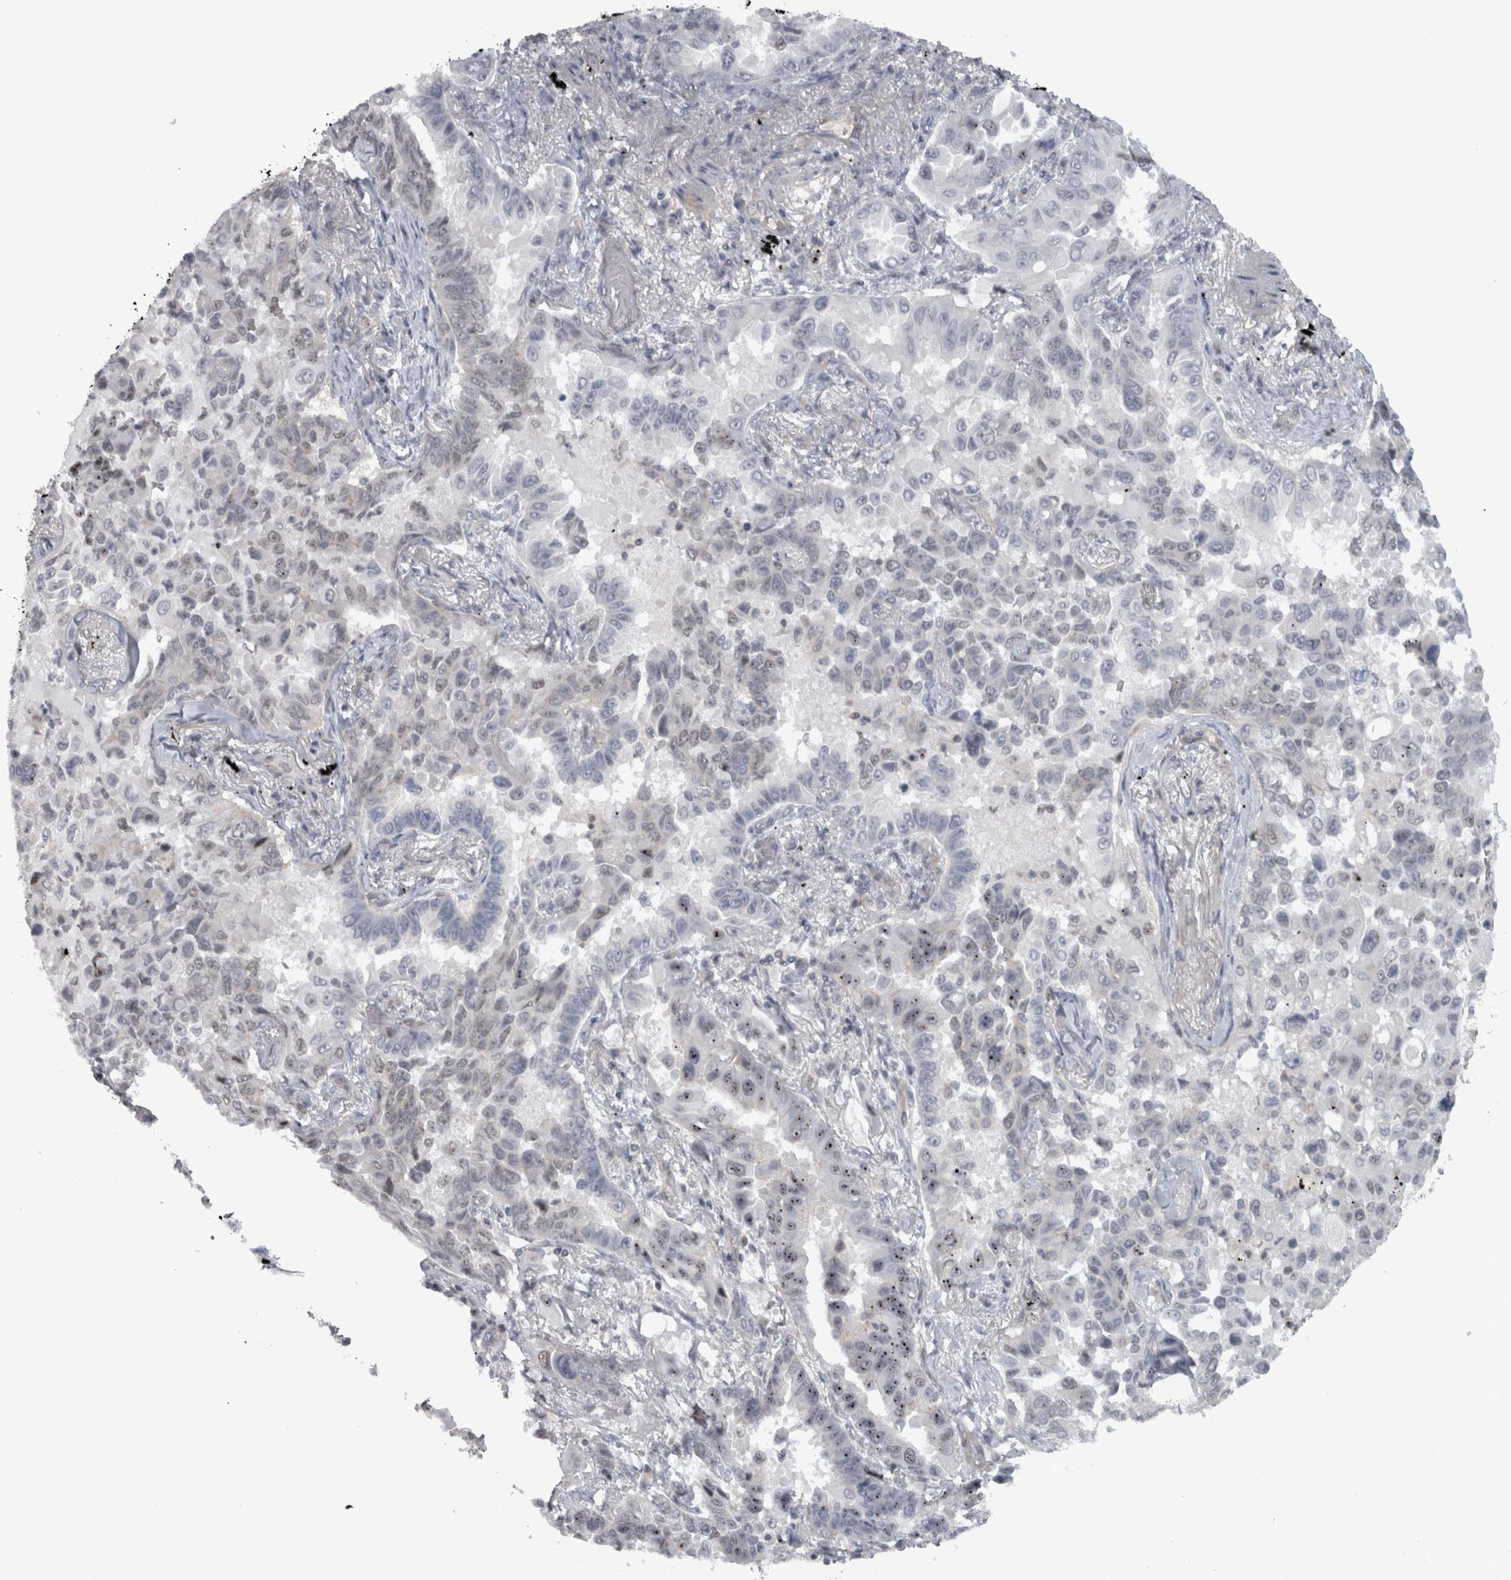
{"staining": {"intensity": "negative", "quantity": "none", "location": "none"}, "tissue": "lung cancer", "cell_type": "Tumor cells", "image_type": "cancer", "snomed": [{"axis": "morphology", "description": "Adenocarcinoma, NOS"}, {"axis": "topography", "description": "Lung"}], "caption": "Tumor cells show no significant positivity in lung cancer.", "gene": "PPP1R12B", "patient": {"sex": "female", "age": 67}}